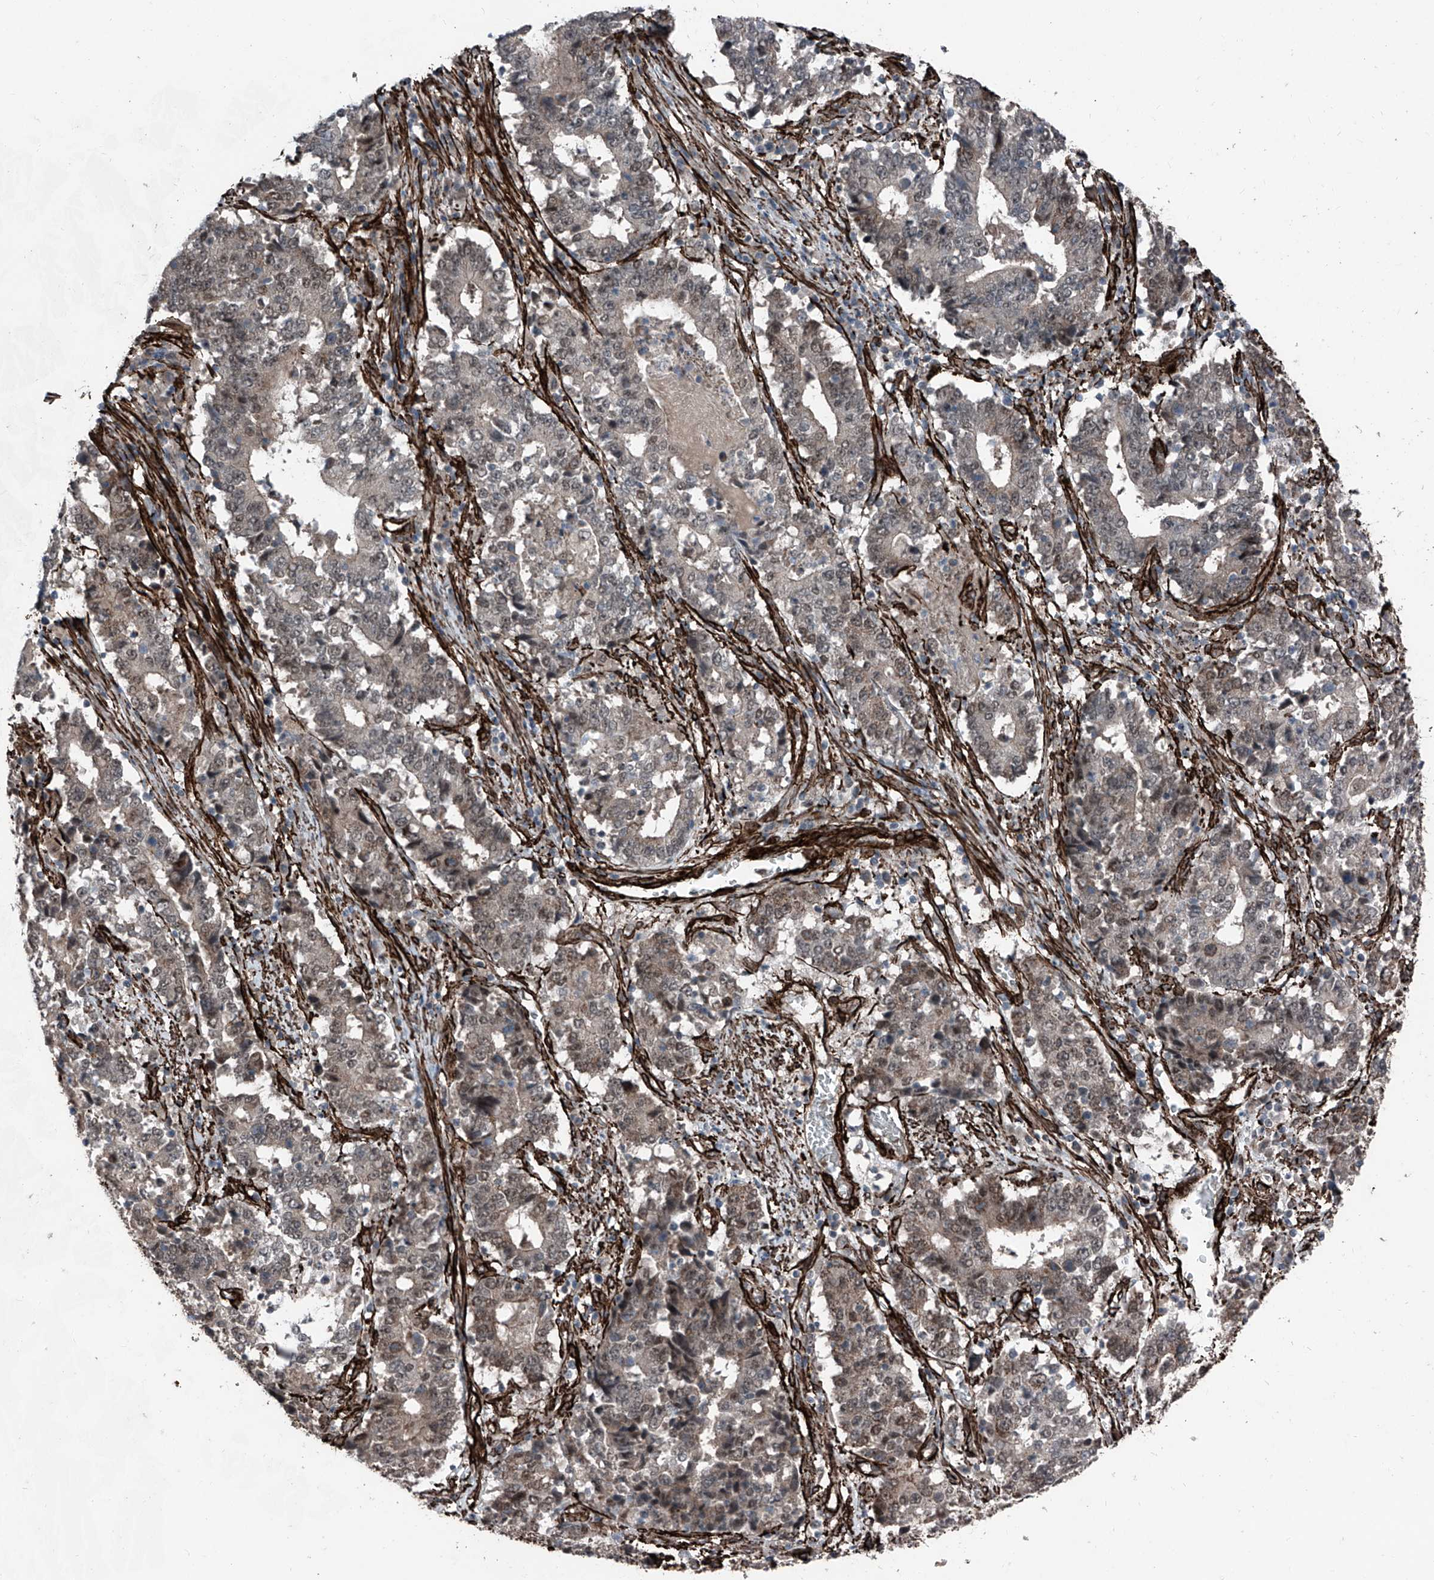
{"staining": {"intensity": "weak", "quantity": "<25%", "location": "cytoplasmic/membranous,nuclear"}, "tissue": "stomach cancer", "cell_type": "Tumor cells", "image_type": "cancer", "snomed": [{"axis": "morphology", "description": "Adenocarcinoma, NOS"}, {"axis": "topography", "description": "Stomach"}], "caption": "Tumor cells are negative for brown protein staining in stomach cancer (adenocarcinoma).", "gene": "COA7", "patient": {"sex": "male", "age": 59}}